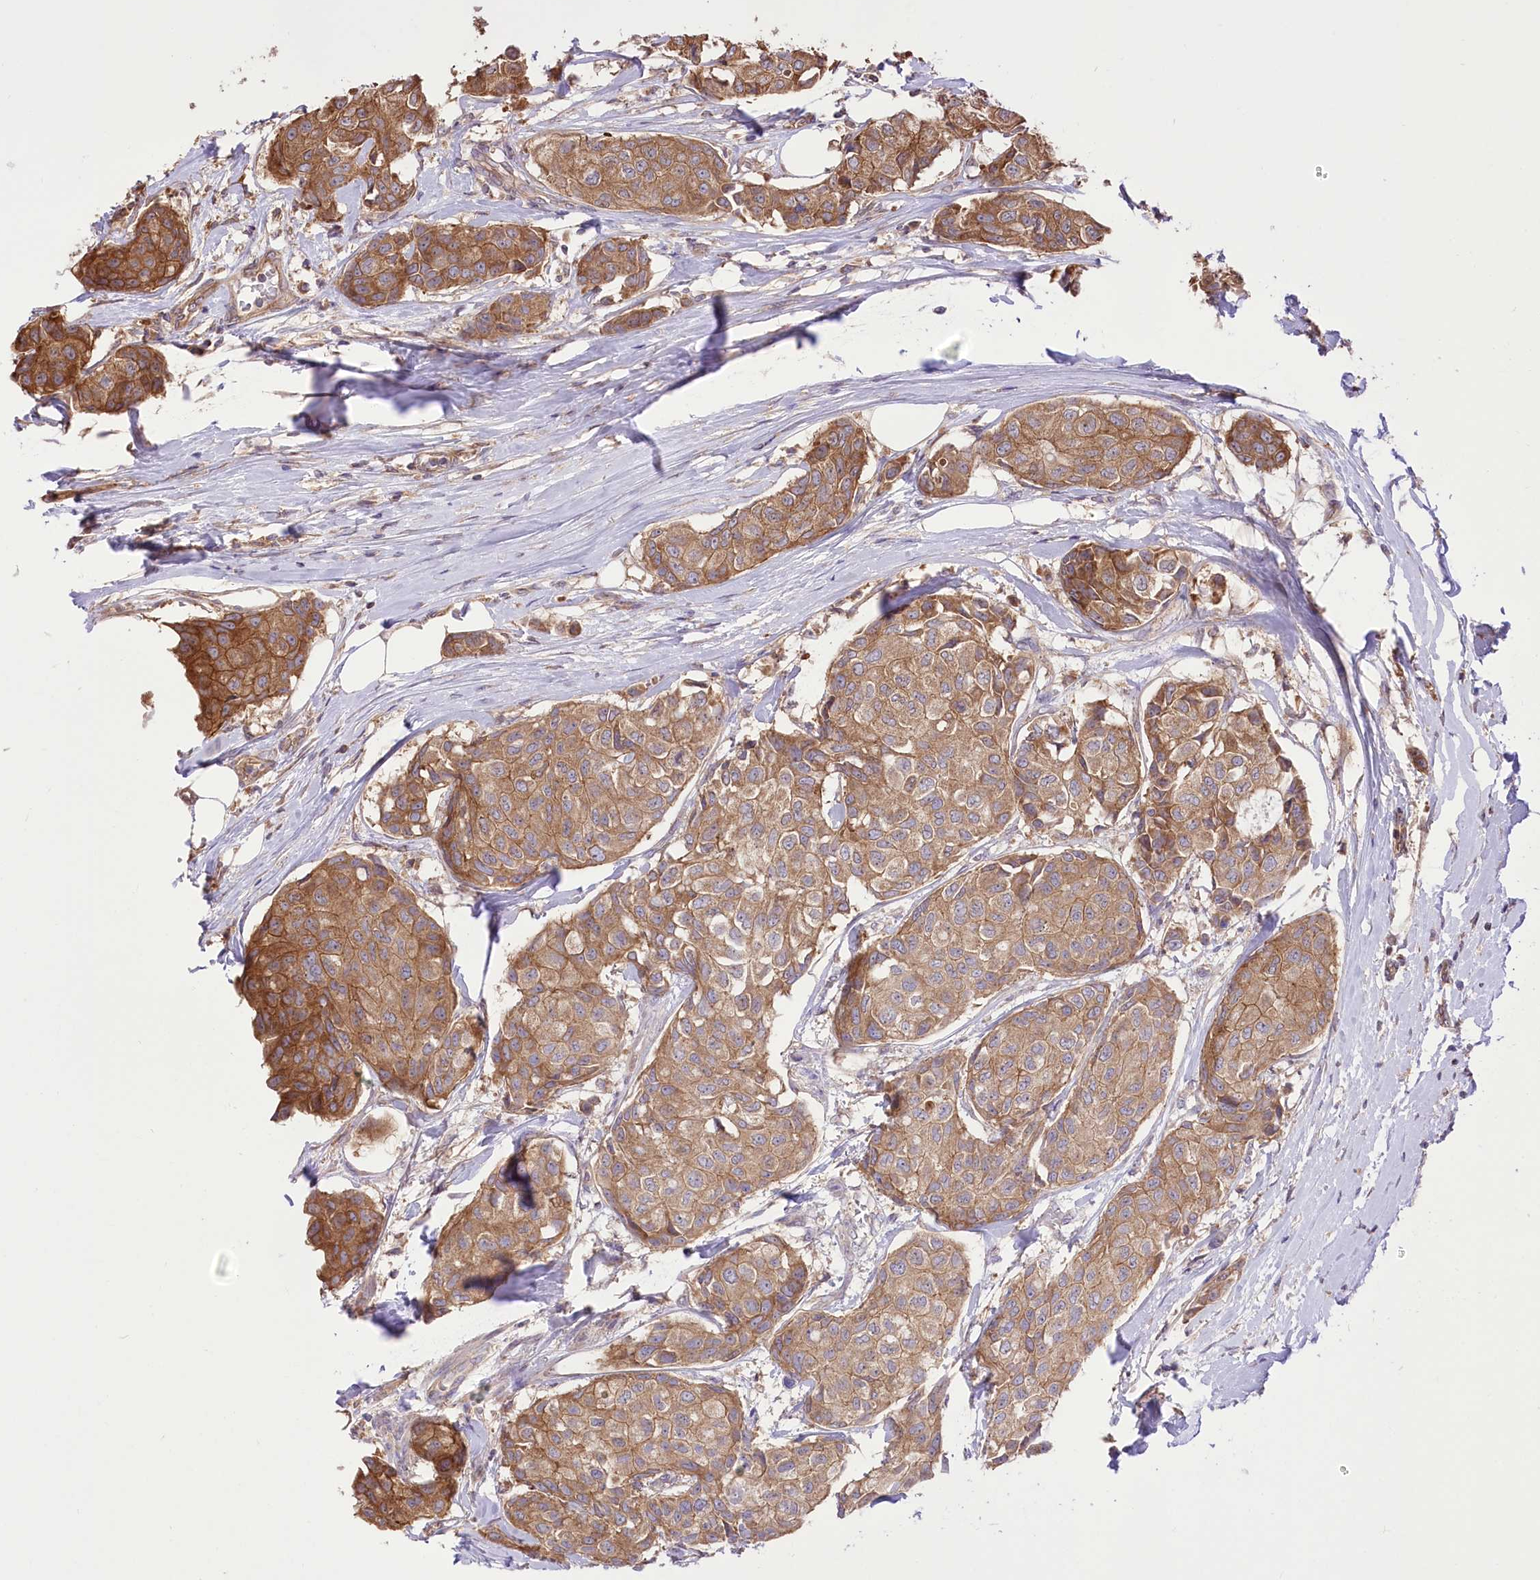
{"staining": {"intensity": "moderate", "quantity": ">75%", "location": "cytoplasmic/membranous"}, "tissue": "breast cancer", "cell_type": "Tumor cells", "image_type": "cancer", "snomed": [{"axis": "morphology", "description": "Duct carcinoma"}, {"axis": "topography", "description": "Breast"}], "caption": "Brown immunohistochemical staining in human breast cancer (invasive ductal carcinoma) shows moderate cytoplasmic/membranous staining in about >75% of tumor cells.", "gene": "XYLB", "patient": {"sex": "female", "age": 80}}